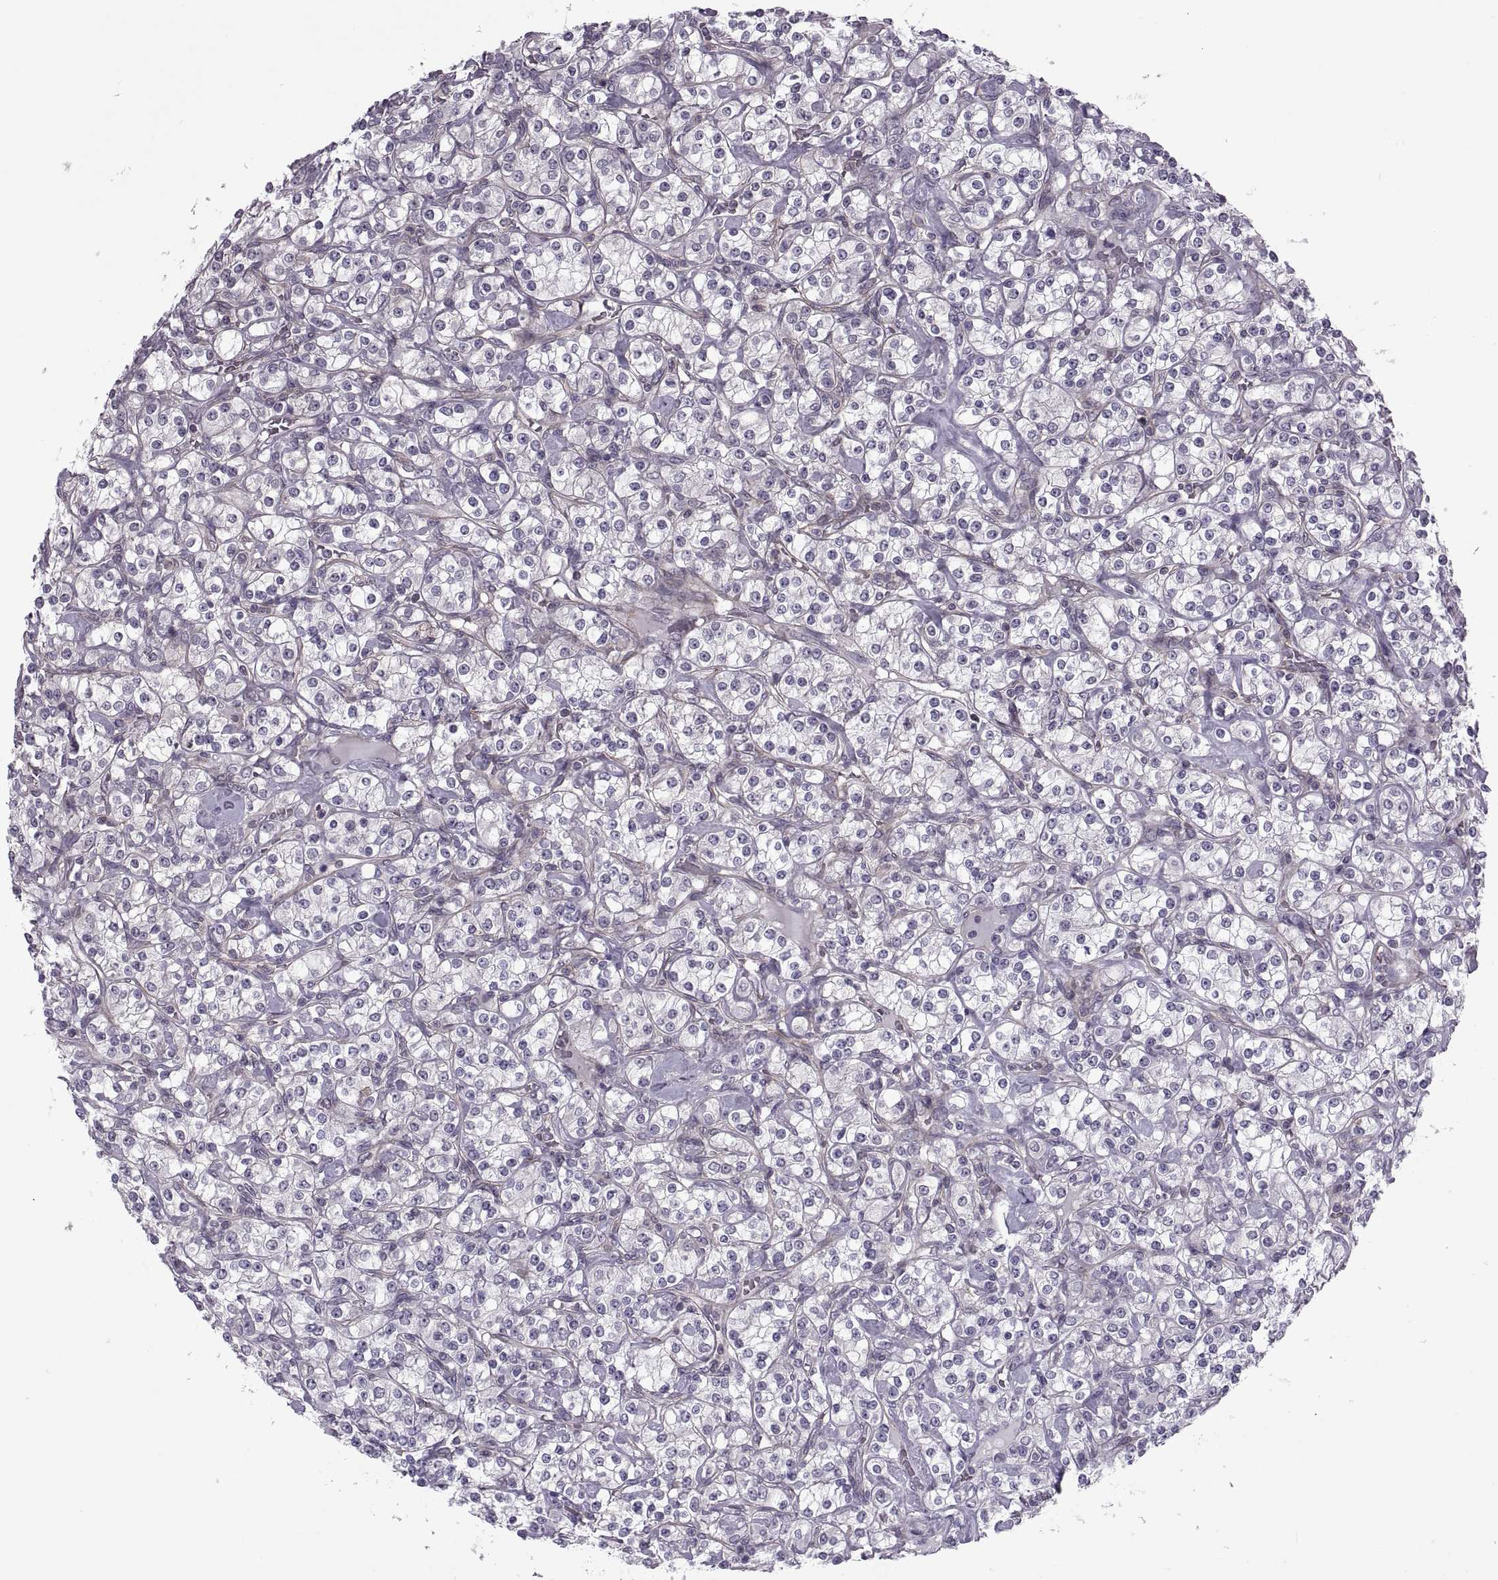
{"staining": {"intensity": "negative", "quantity": "none", "location": "none"}, "tissue": "renal cancer", "cell_type": "Tumor cells", "image_type": "cancer", "snomed": [{"axis": "morphology", "description": "Adenocarcinoma, NOS"}, {"axis": "topography", "description": "Kidney"}], "caption": "This is a image of immunohistochemistry (IHC) staining of renal cancer, which shows no staining in tumor cells.", "gene": "ODF3", "patient": {"sex": "male", "age": 77}}